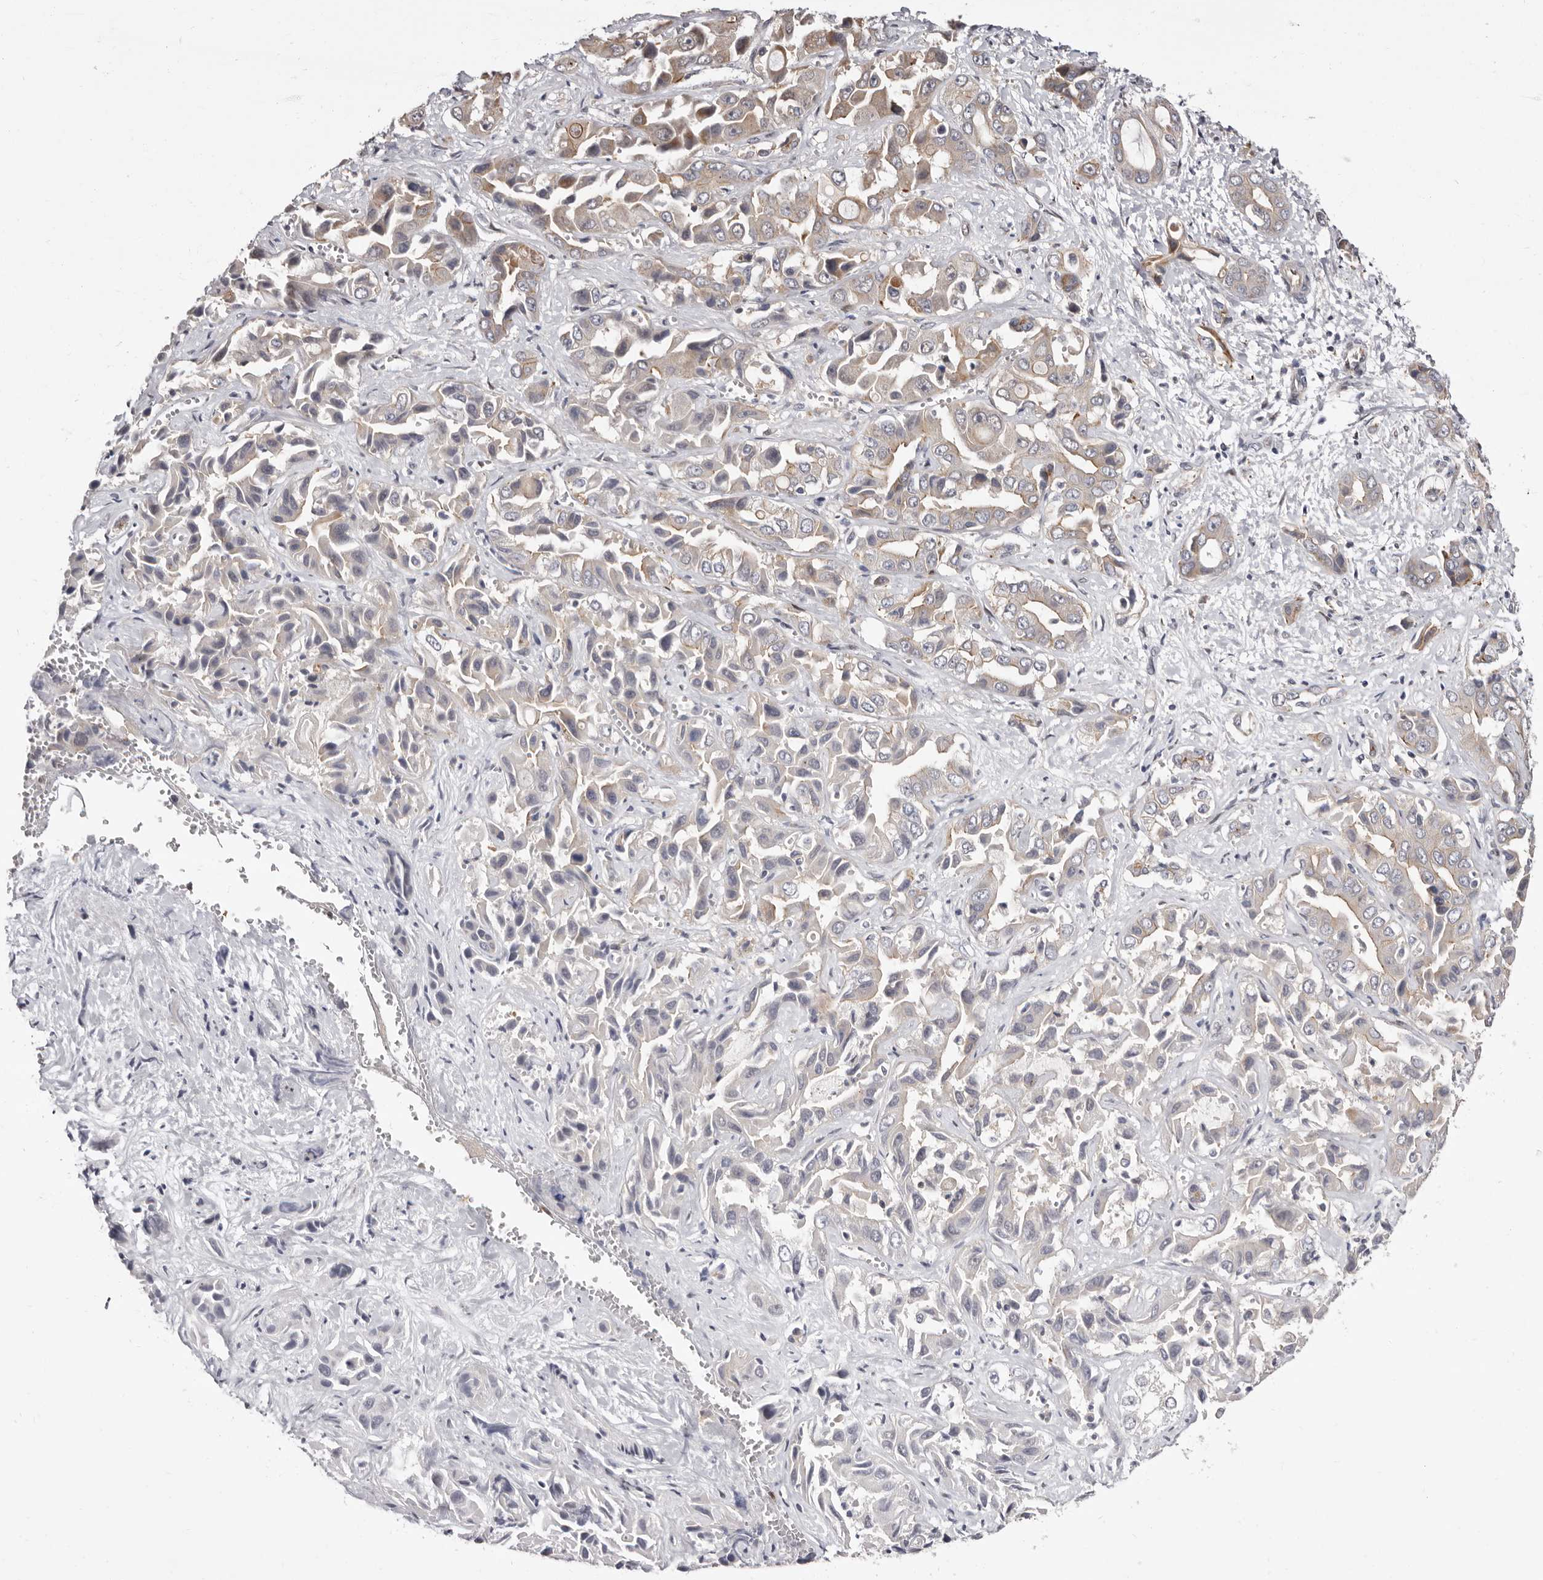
{"staining": {"intensity": "weak", "quantity": "<25%", "location": "cytoplasmic/membranous"}, "tissue": "liver cancer", "cell_type": "Tumor cells", "image_type": "cancer", "snomed": [{"axis": "morphology", "description": "Cholangiocarcinoma"}, {"axis": "topography", "description": "Liver"}], "caption": "This is a photomicrograph of immunohistochemistry staining of liver cancer, which shows no expression in tumor cells.", "gene": "GLRX3", "patient": {"sex": "female", "age": 52}}